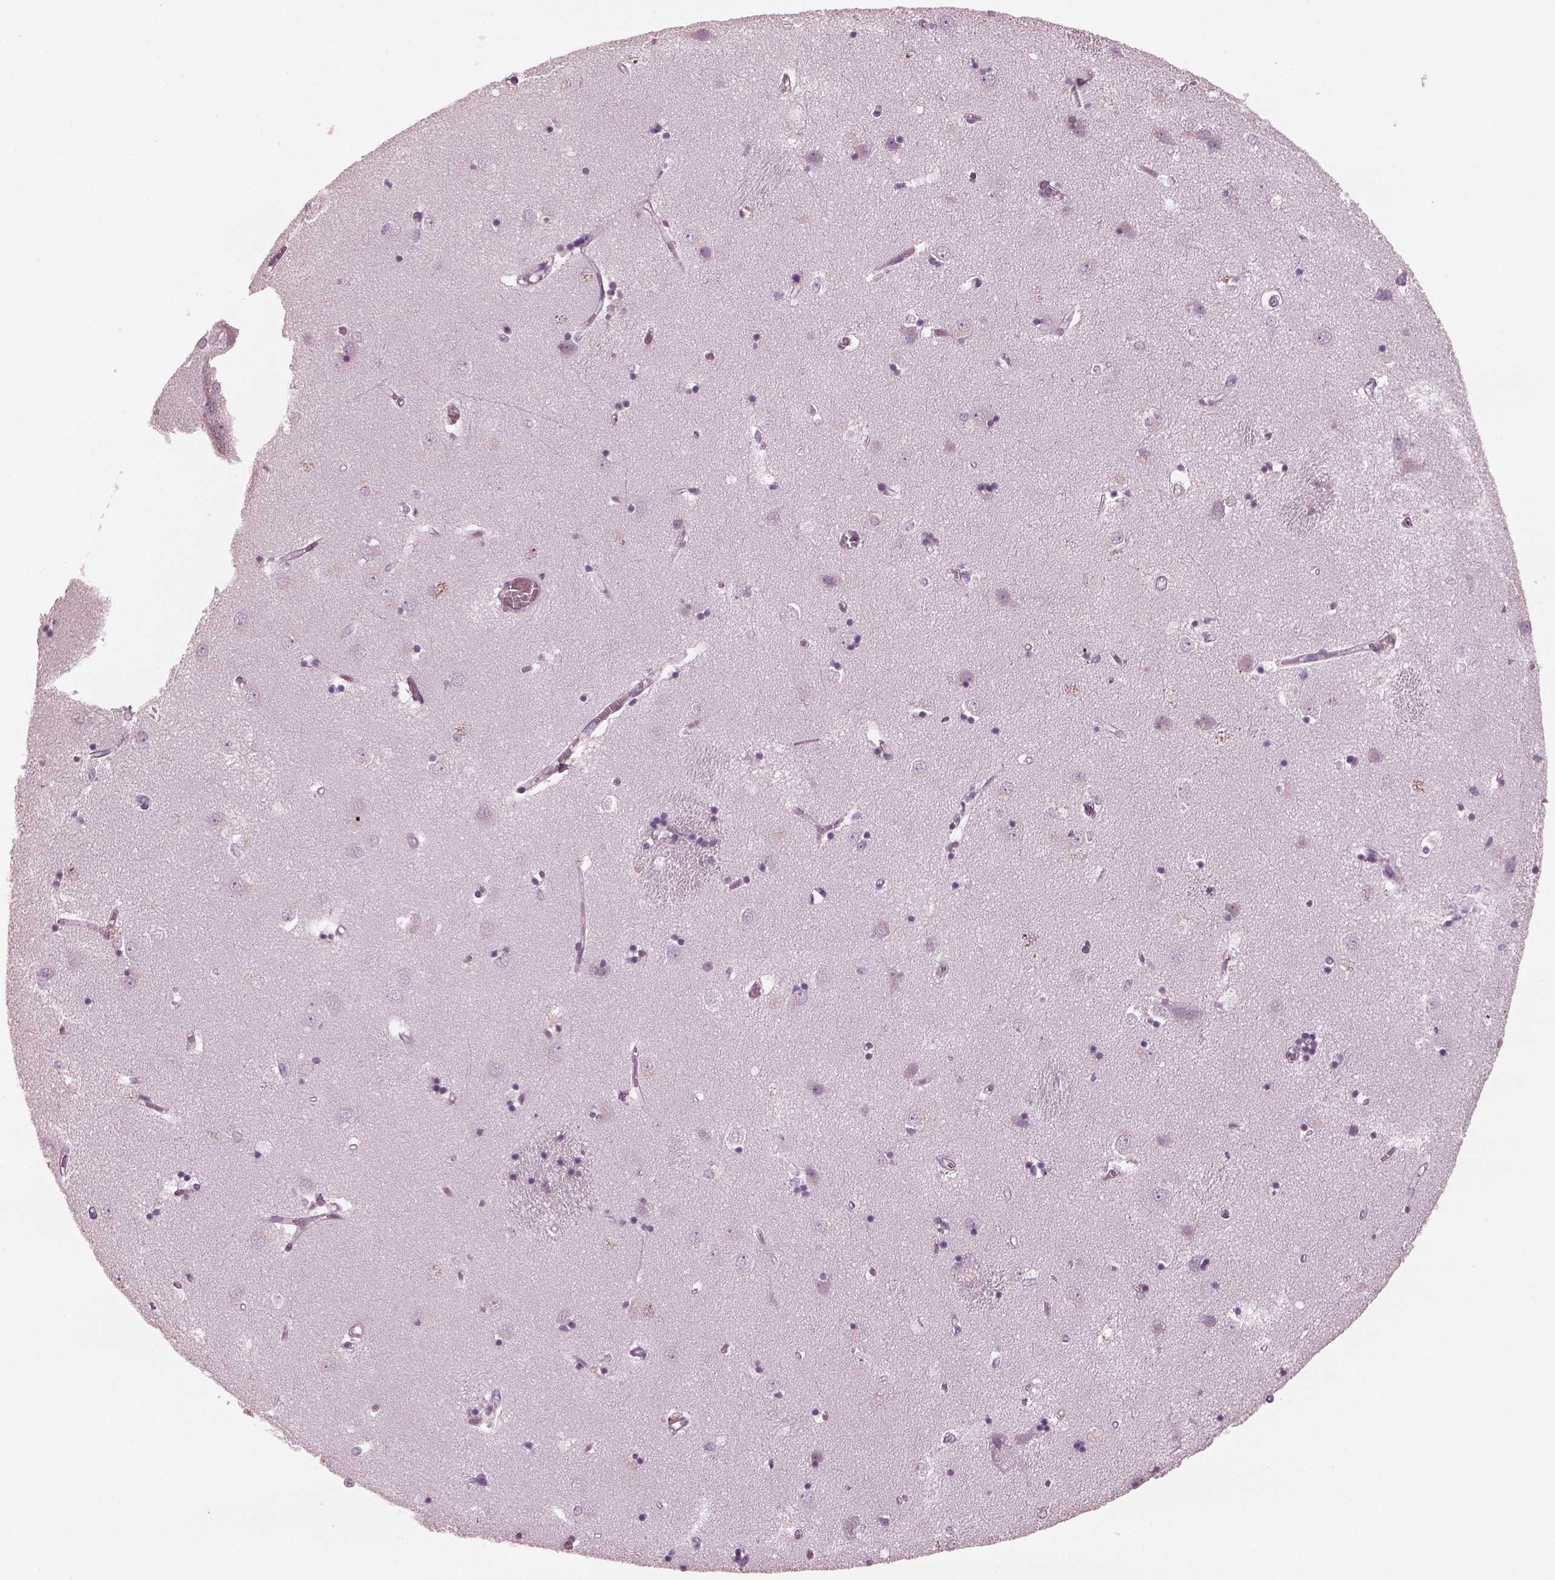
{"staining": {"intensity": "negative", "quantity": "none", "location": "none"}, "tissue": "caudate", "cell_type": "Glial cells", "image_type": "normal", "snomed": [{"axis": "morphology", "description": "Normal tissue, NOS"}, {"axis": "topography", "description": "Lateral ventricle wall"}], "caption": "DAB immunohistochemical staining of normal human caudate demonstrates no significant expression in glial cells. Brightfield microscopy of immunohistochemistry stained with DAB (brown) and hematoxylin (blue), captured at high magnification.", "gene": "C2orf81", "patient": {"sex": "male", "age": 54}}